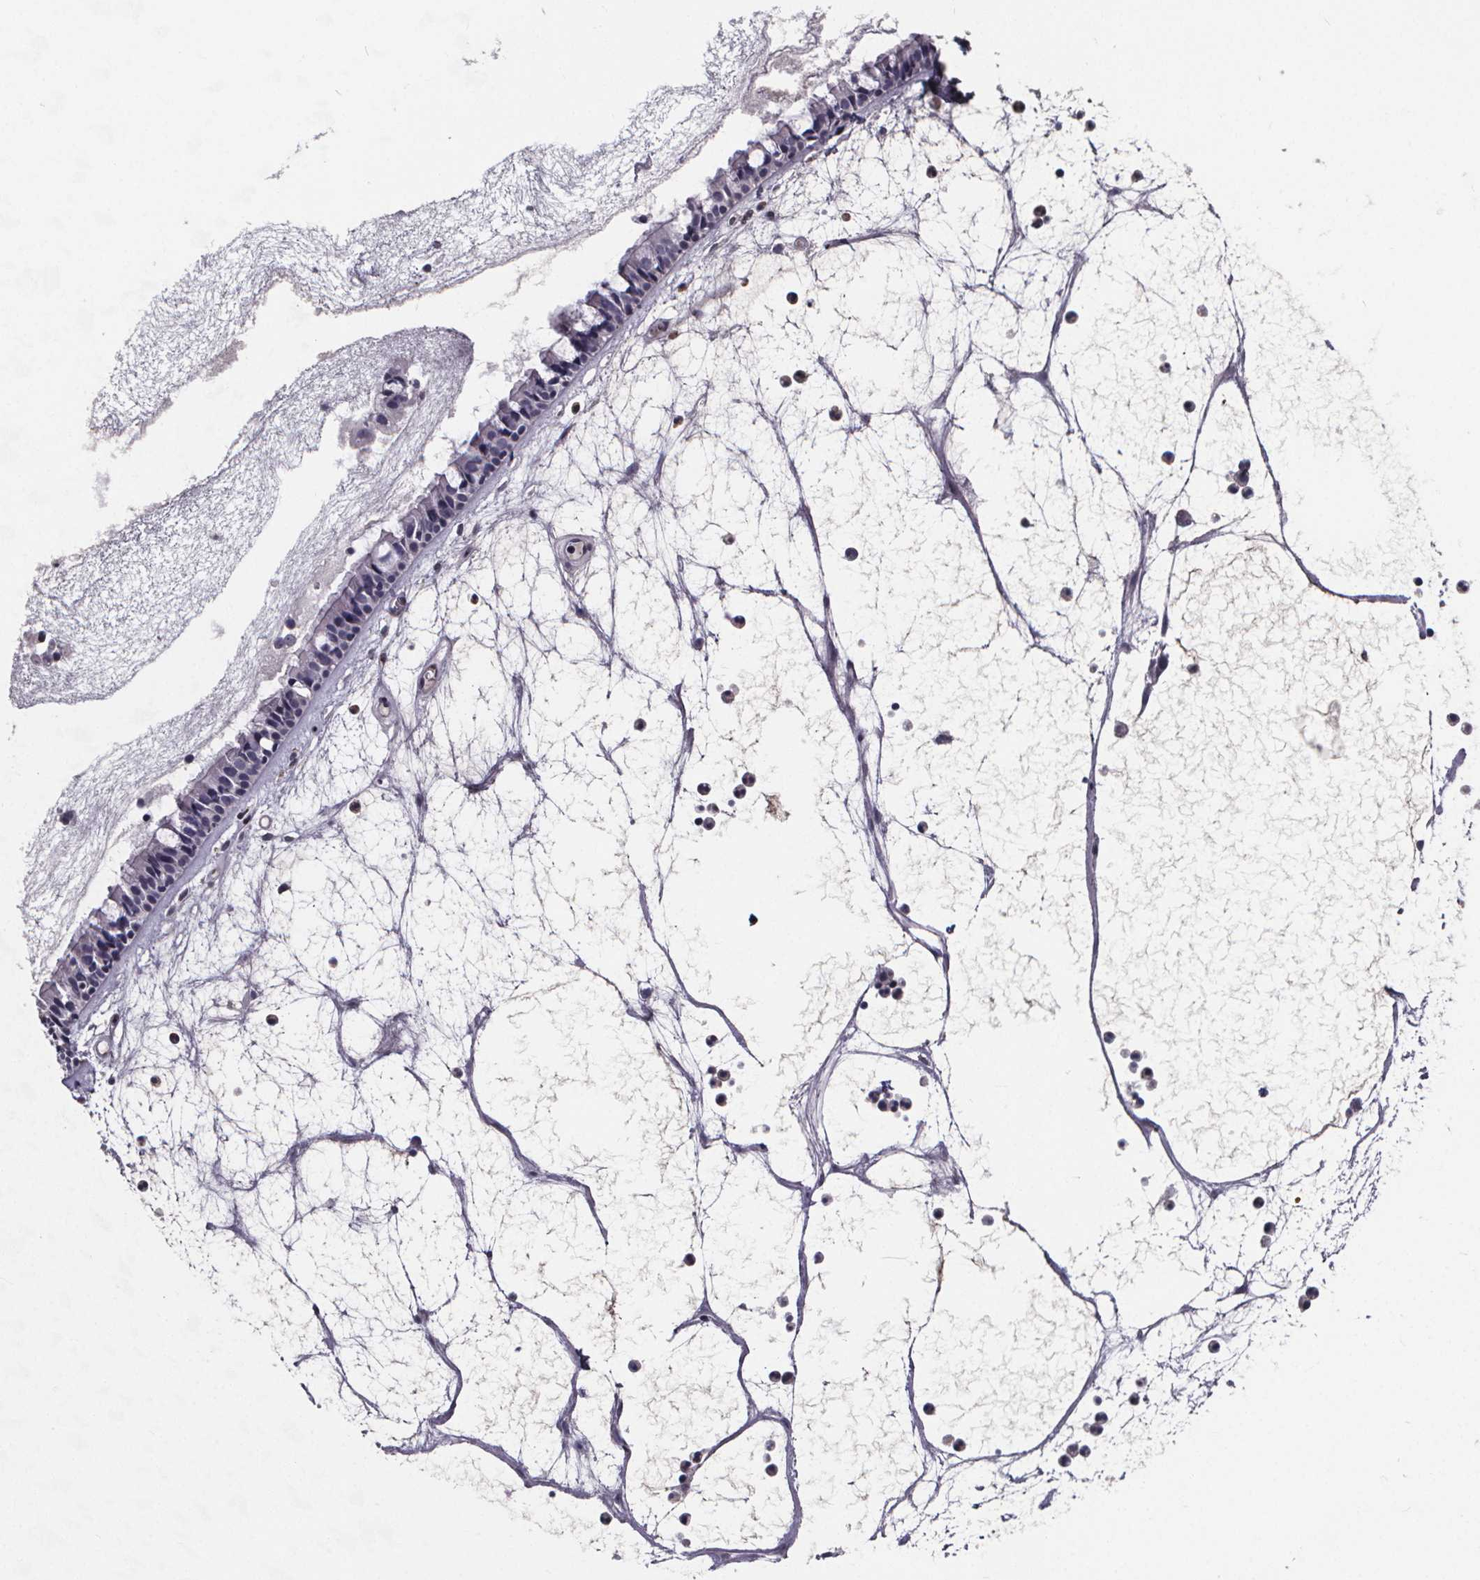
{"staining": {"intensity": "negative", "quantity": "none", "location": "none"}, "tissue": "nasopharynx", "cell_type": "Respiratory epithelial cells", "image_type": "normal", "snomed": [{"axis": "morphology", "description": "Normal tissue, NOS"}, {"axis": "topography", "description": "Nasopharynx"}], "caption": "This photomicrograph is of unremarkable nasopharynx stained with immunohistochemistry to label a protein in brown with the nuclei are counter-stained blue. There is no staining in respiratory epithelial cells.", "gene": "AGT", "patient": {"sex": "male", "age": 31}}